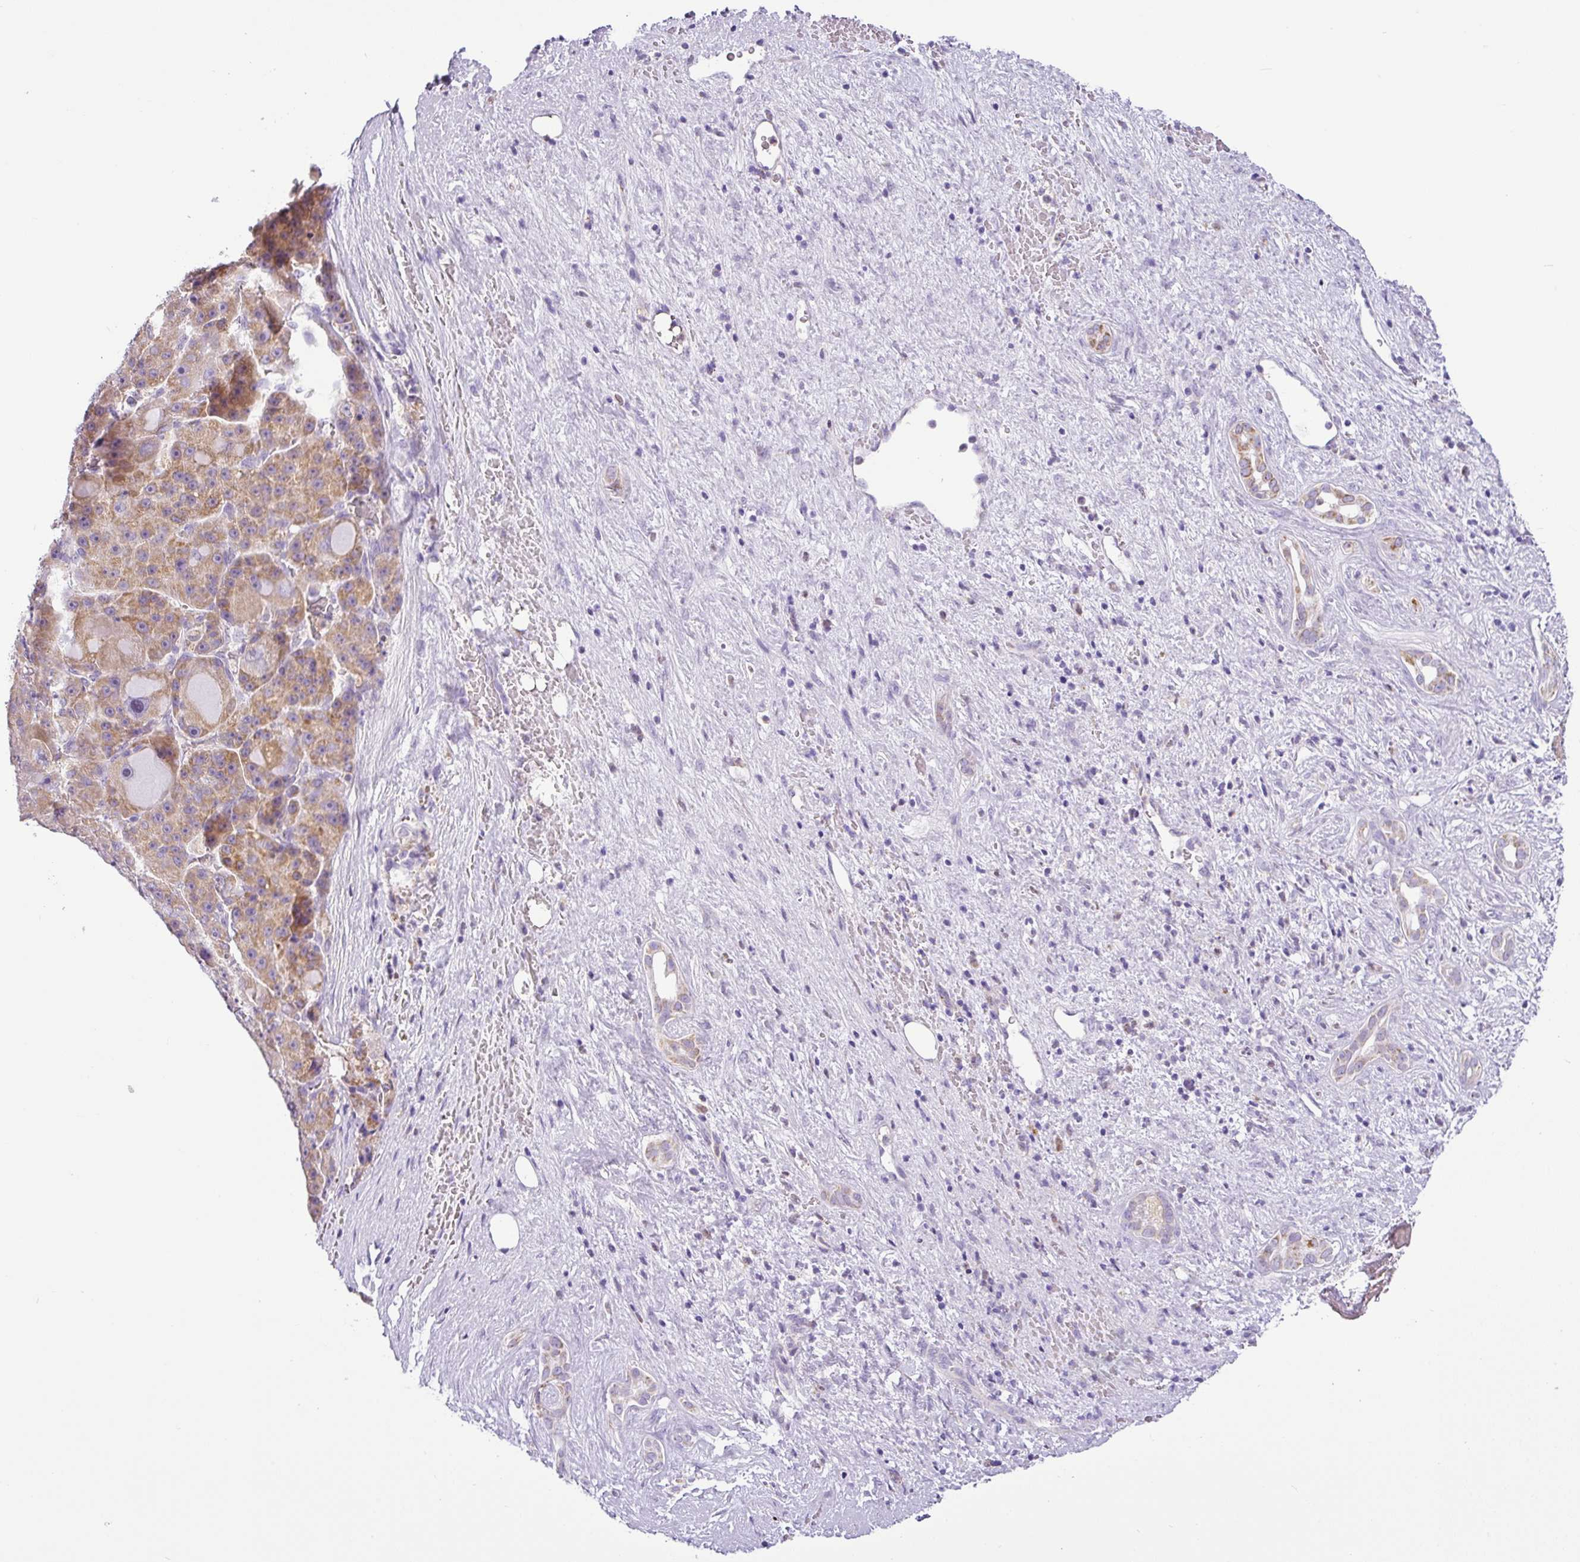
{"staining": {"intensity": "moderate", "quantity": "<25%", "location": "cytoplasmic/membranous"}, "tissue": "liver cancer", "cell_type": "Tumor cells", "image_type": "cancer", "snomed": [{"axis": "morphology", "description": "Carcinoma, Hepatocellular, NOS"}, {"axis": "topography", "description": "Liver"}], "caption": "Immunohistochemical staining of human liver hepatocellular carcinoma demonstrates low levels of moderate cytoplasmic/membranous protein expression in approximately <25% of tumor cells. The staining was performed using DAB (3,3'-diaminobenzidine) to visualize the protein expression in brown, while the nuclei were stained in blue with hematoxylin (Magnification: 20x).", "gene": "HMCN2", "patient": {"sex": "male", "age": 76}}